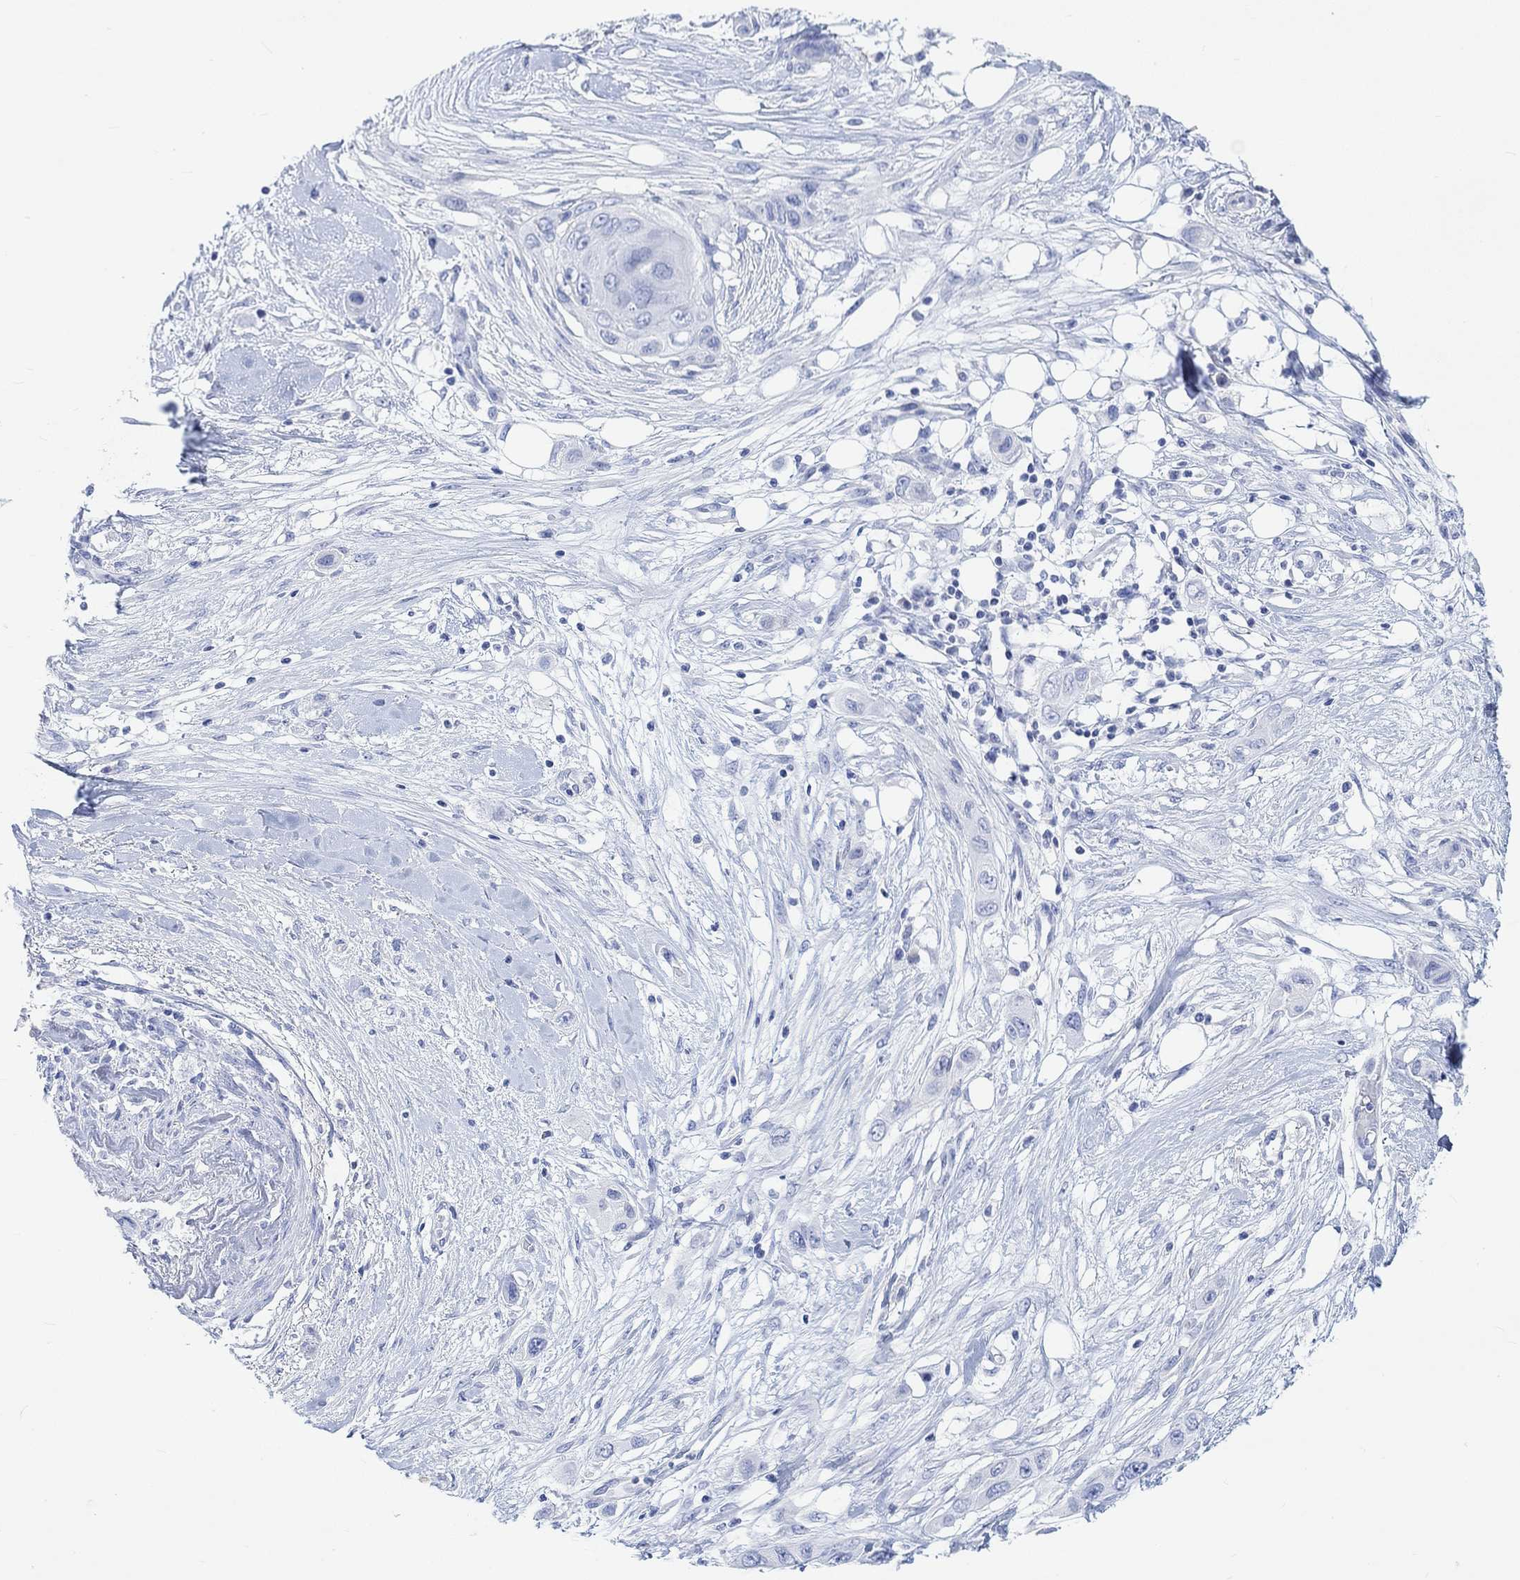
{"staining": {"intensity": "negative", "quantity": "none", "location": "none"}, "tissue": "skin cancer", "cell_type": "Tumor cells", "image_type": "cancer", "snomed": [{"axis": "morphology", "description": "Squamous cell carcinoma, NOS"}, {"axis": "topography", "description": "Skin"}], "caption": "Tumor cells are negative for protein expression in human skin squamous cell carcinoma.", "gene": "CALCA", "patient": {"sex": "male", "age": 79}}